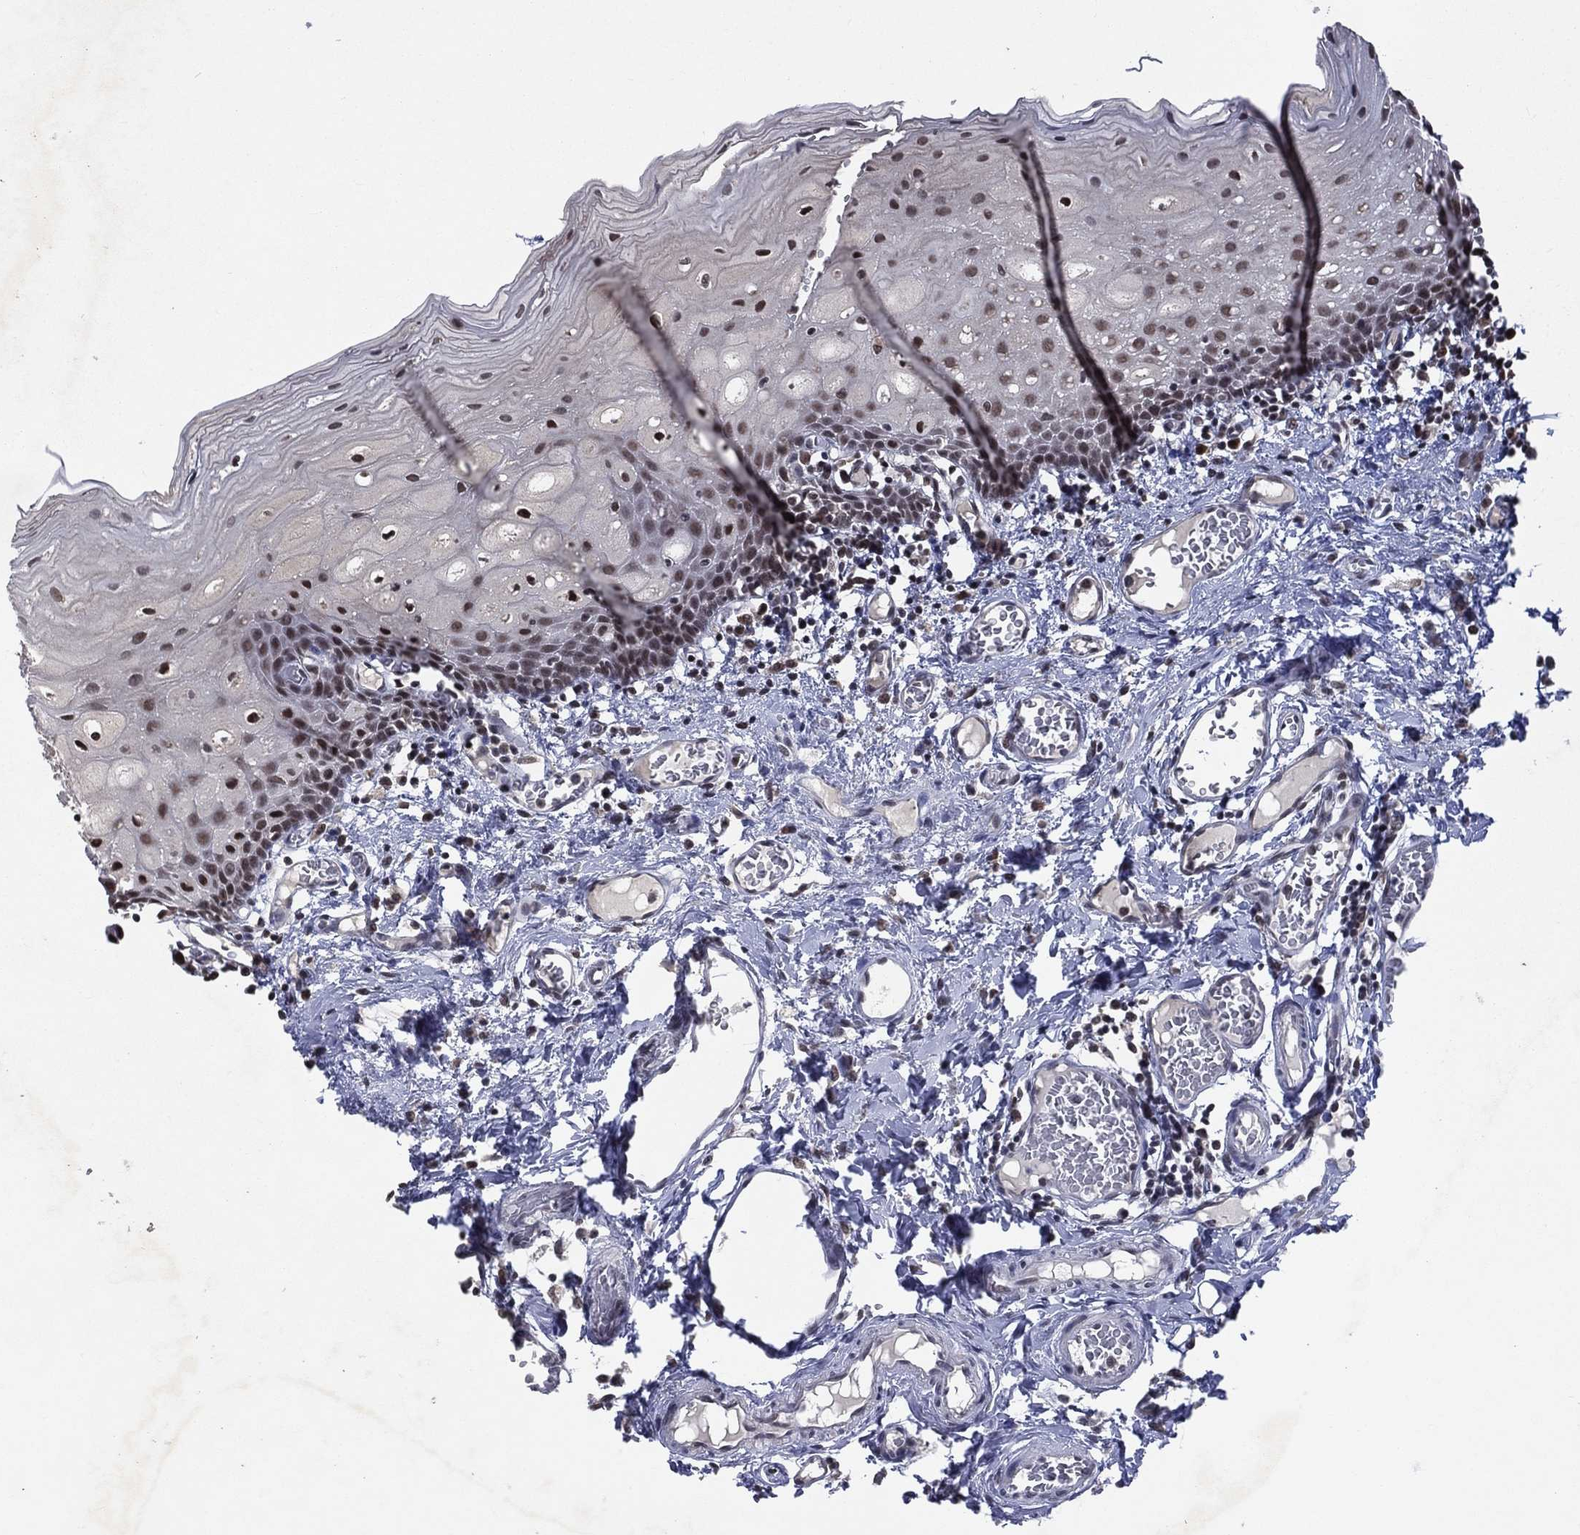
{"staining": {"intensity": "negative", "quantity": "none", "location": "none"}, "tissue": "oral mucosa", "cell_type": "Squamous epithelial cells", "image_type": "normal", "snomed": [{"axis": "morphology", "description": "Normal tissue, NOS"}, {"axis": "morphology", "description": "Squamous cell carcinoma, NOS"}, {"axis": "topography", "description": "Oral tissue"}, {"axis": "topography", "description": "Head-Neck"}], "caption": "High power microscopy photomicrograph of an immunohistochemistry histopathology image of benign oral mucosa, revealing no significant staining in squamous epithelial cells. The staining was performed using DAB to visualize the protein expression in brown, while the nuclei were stained in blue with hematoxylin (Magnification: 20x).", "gene": "DMAP1", "patient": {"sex": "female", "age": 70}}